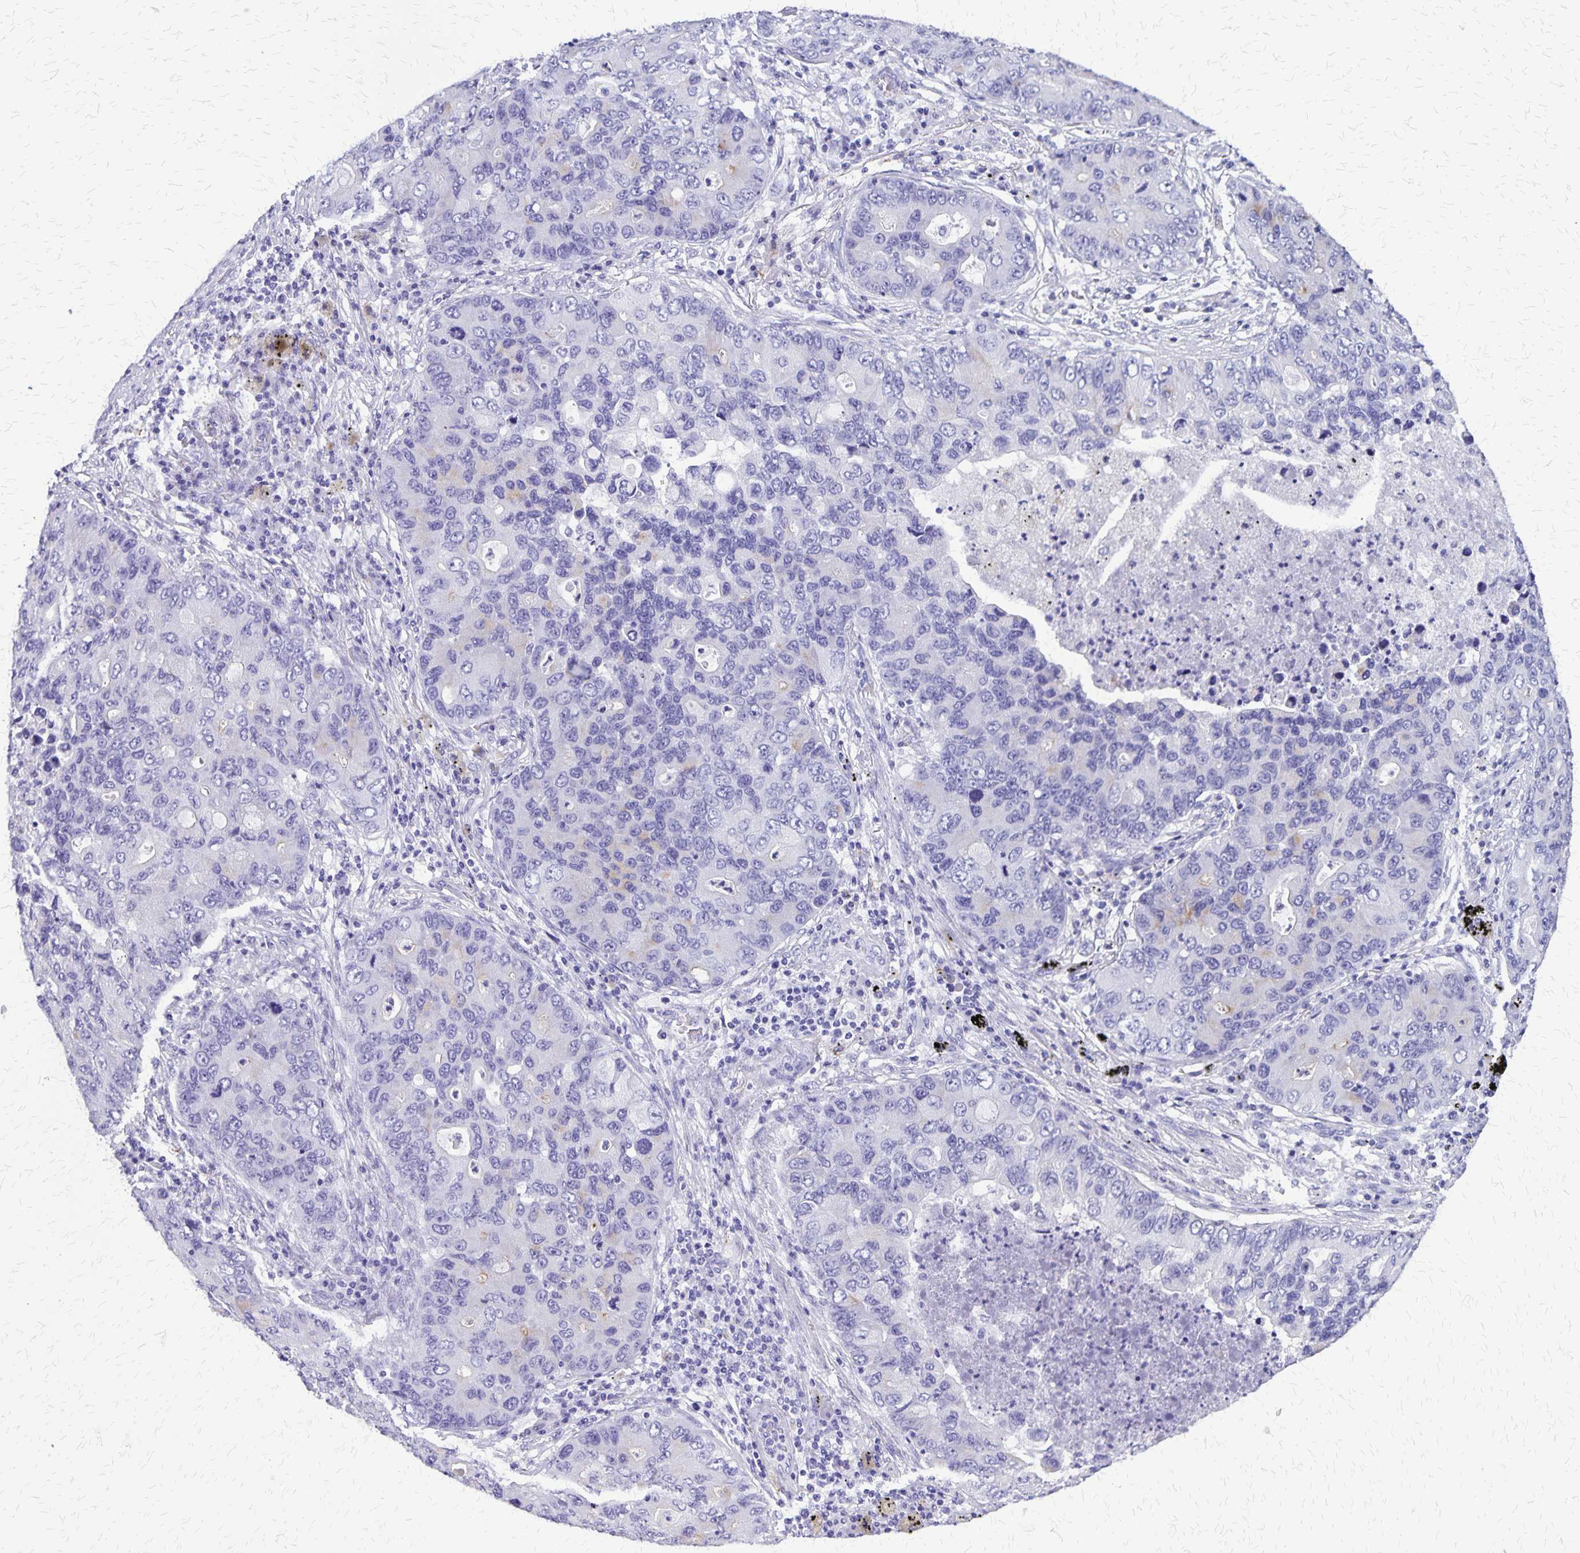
{"staining": {"intensity": "negative", "quantity": "none", "location": "none"}, "tissue": "lung cancer", "cell_type": "Tumor cells", "image_type": "cancer", "snomed": [{"axis": "morphology", "description": "Adenocarcinoma, NOS"}, {"axis": "morphology", "description": "Adenocarcinoma, metastatic, NOS"}, {"axis": "topography", "description": "Lymph node"}, {"axis": "topography", "description": "Lung"}], "caption": "This is an immunohistochemistry image of metastatic adenocarcinoma (lung). There is no positivity in tumor cells.", "gene": "SLC13A2", "patient": {"sex": "female", "age": 54}}